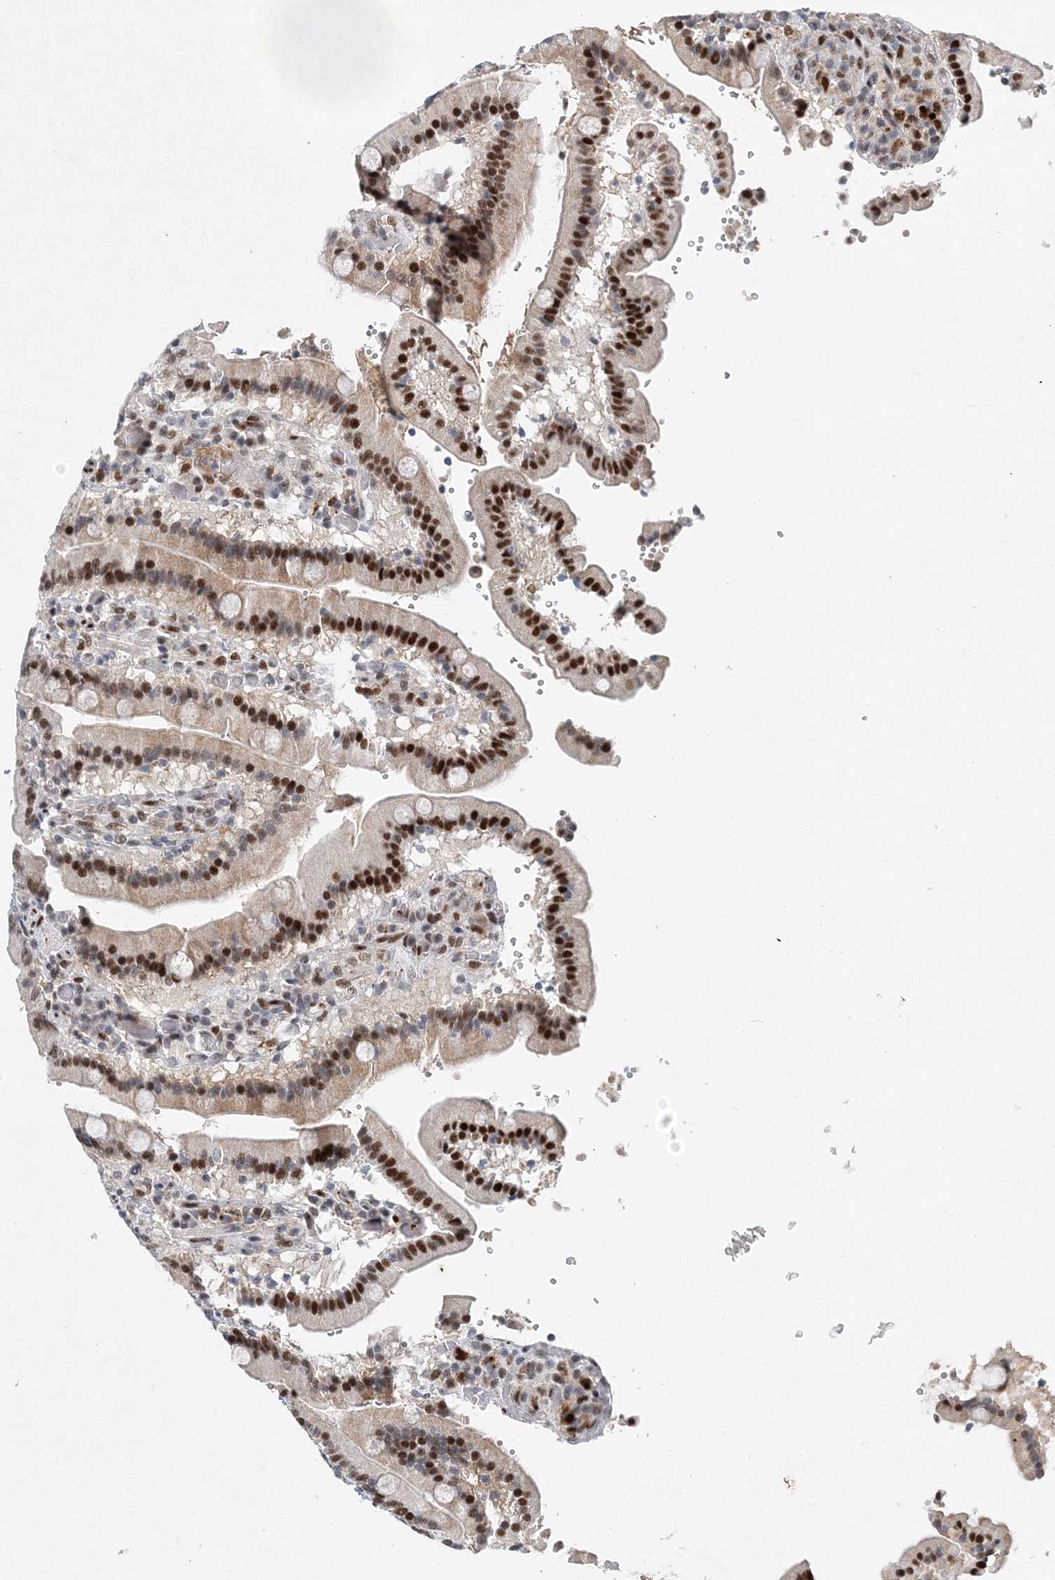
{"staining": {"intensity": "moderate", "quantity": ">75%", "location": "nuclear"}, "tissue": "duodenum", "cell_type": "Glandular cells", "image_type": "normal", "snomed": [{"axis": "morphology", "description": "Normal tissue, NOS"}, {"axis": "topography", "description": "Duodenum"}], "caption": "Immunohistochemistry (IHC) photomicrograph of normal duodenum stained for a protein (brown), which shows medium levels of moderate nuclear positivity in about >75% of glandular cells.", "gene": "KPNA4", "patient": {"sex": "female", "age": 62}}